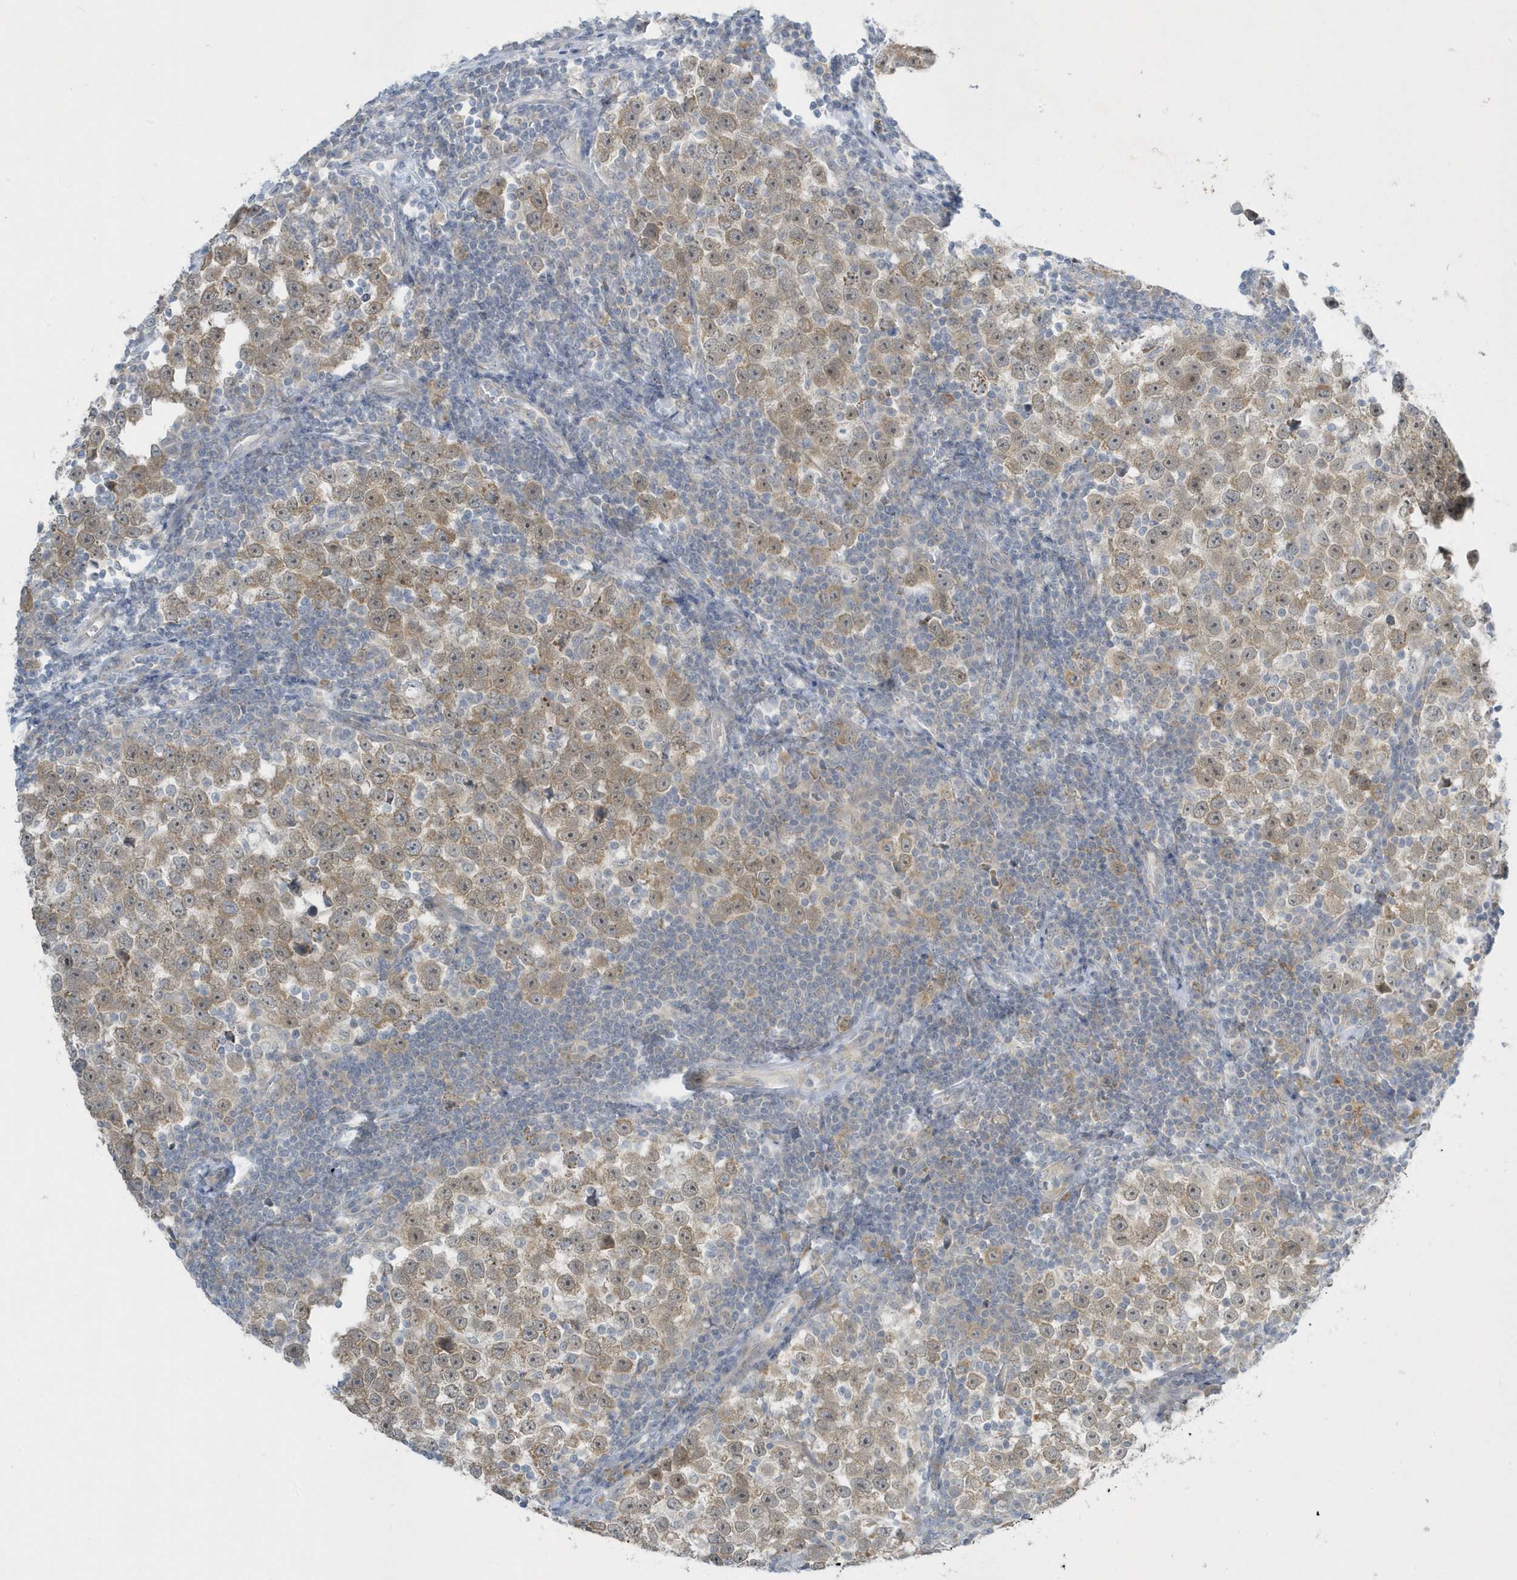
{"staining": {"intensity": "moderate", "quantity": ">75%", "location": "cytoplasmic/membranous"}, "tissue": "testis cancer", "cell_type": "Tumor cells", "image_type": "cancer", "snomed": [{"axis": "morphology", "description": "Normal tissue, NOS"}, {"axis": "morphology", "description": "Seminoma, NOS"}, {"axis": "topography", "description": "Testis"}], "caption": "DAB immunohistochemical staining of human testis seminoma shows moderate cytoplasmic/membranous protein expression in approximately >75% of tumor cells.", "gene": "SCN3A", "patient": {"sex": "male", "age": 43}}